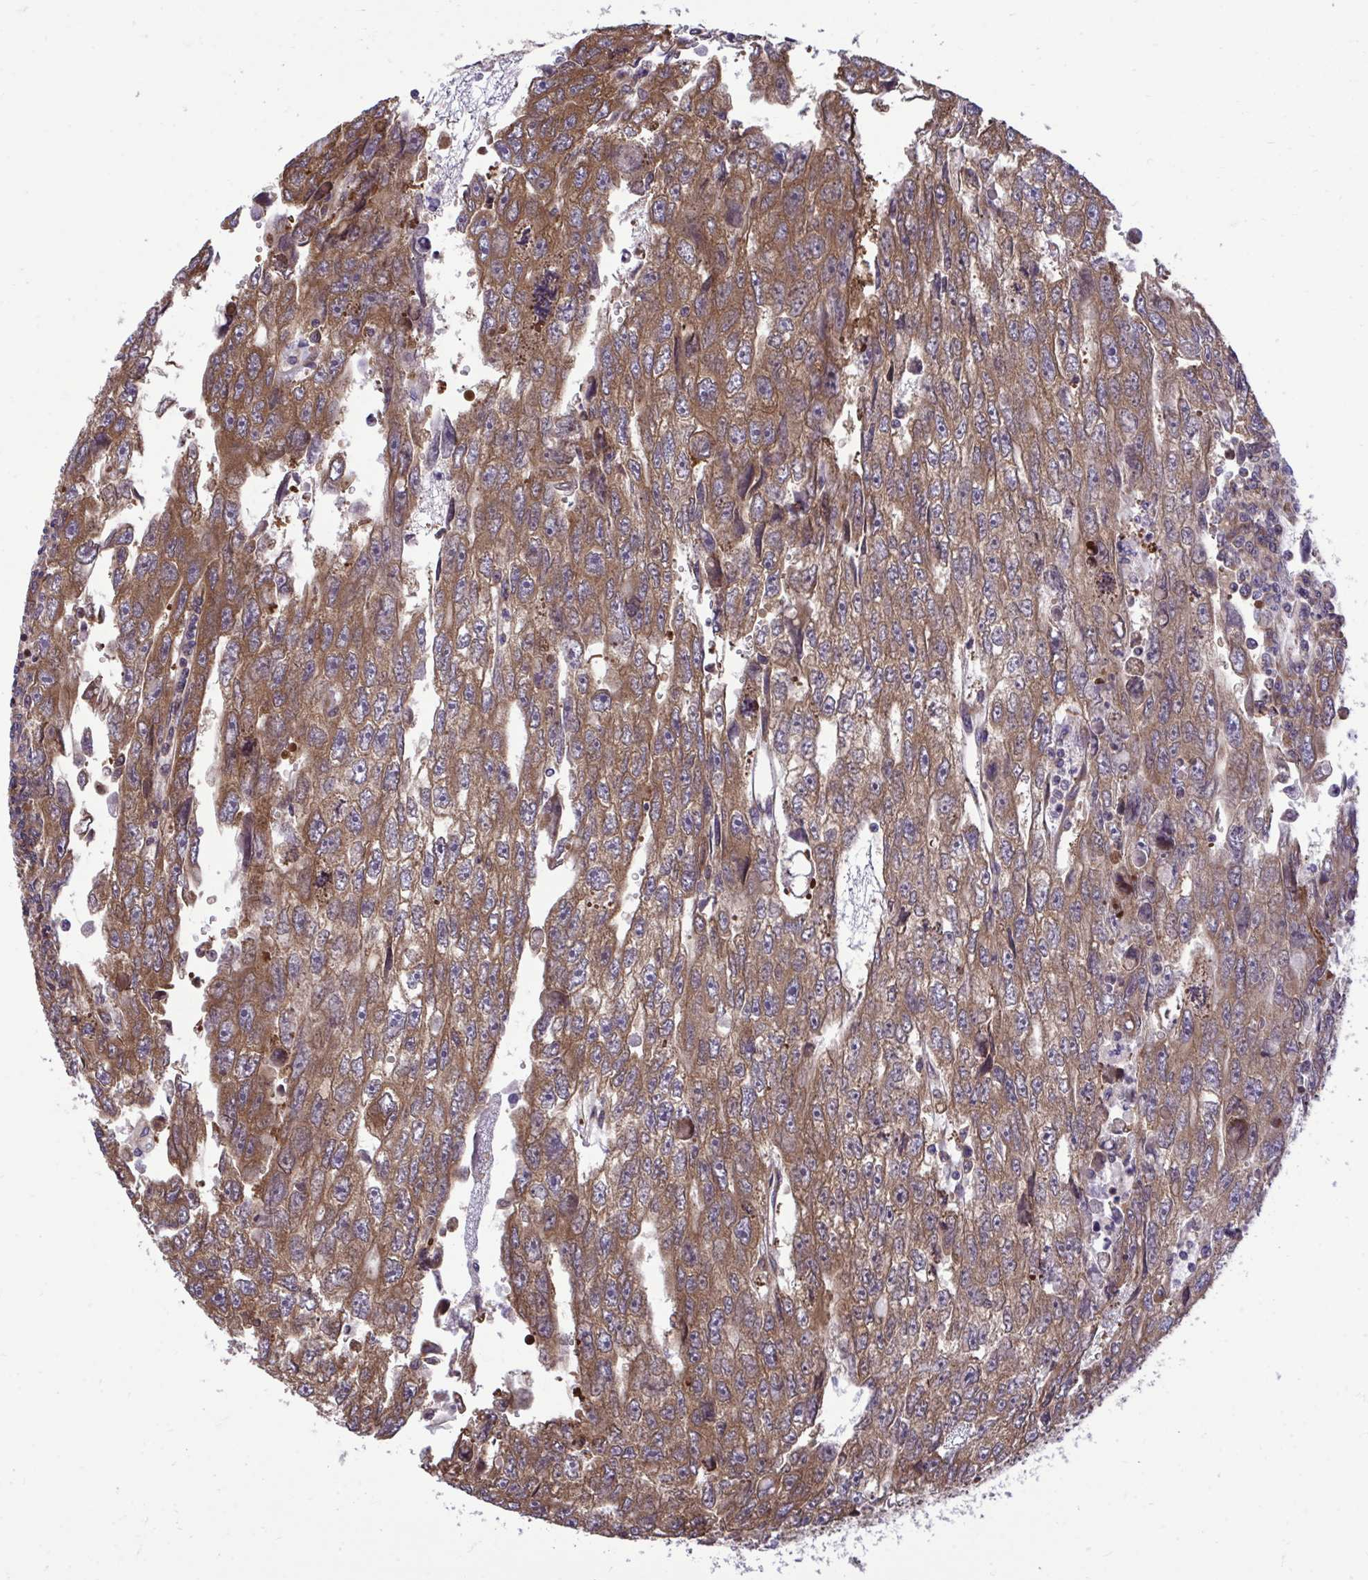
{"staining": {"intensity": "strong", "quantity": ">75%", "location": "cytoplasmic/membranous"}, "tissue": "testis cancer", "cell_type": "Tumor cells", "image_type": "cancer", "snomed": [{"axis": "morphology", "description": "Carcinoma, Embryonal, NOS"}, {"axis": "topography", "description": "Testis"}], "caption": "This micrograph displays testis cancer (embryonal carcinoma) stained with immunohistochemistry to label a protein in brown. The cytoplasmic/membranous of tumor cells show strong positivity for the protein. Nuclei are counter-stained blue.", "gene": "RPS15", "patient": {"sex": "male", "age": 20}}